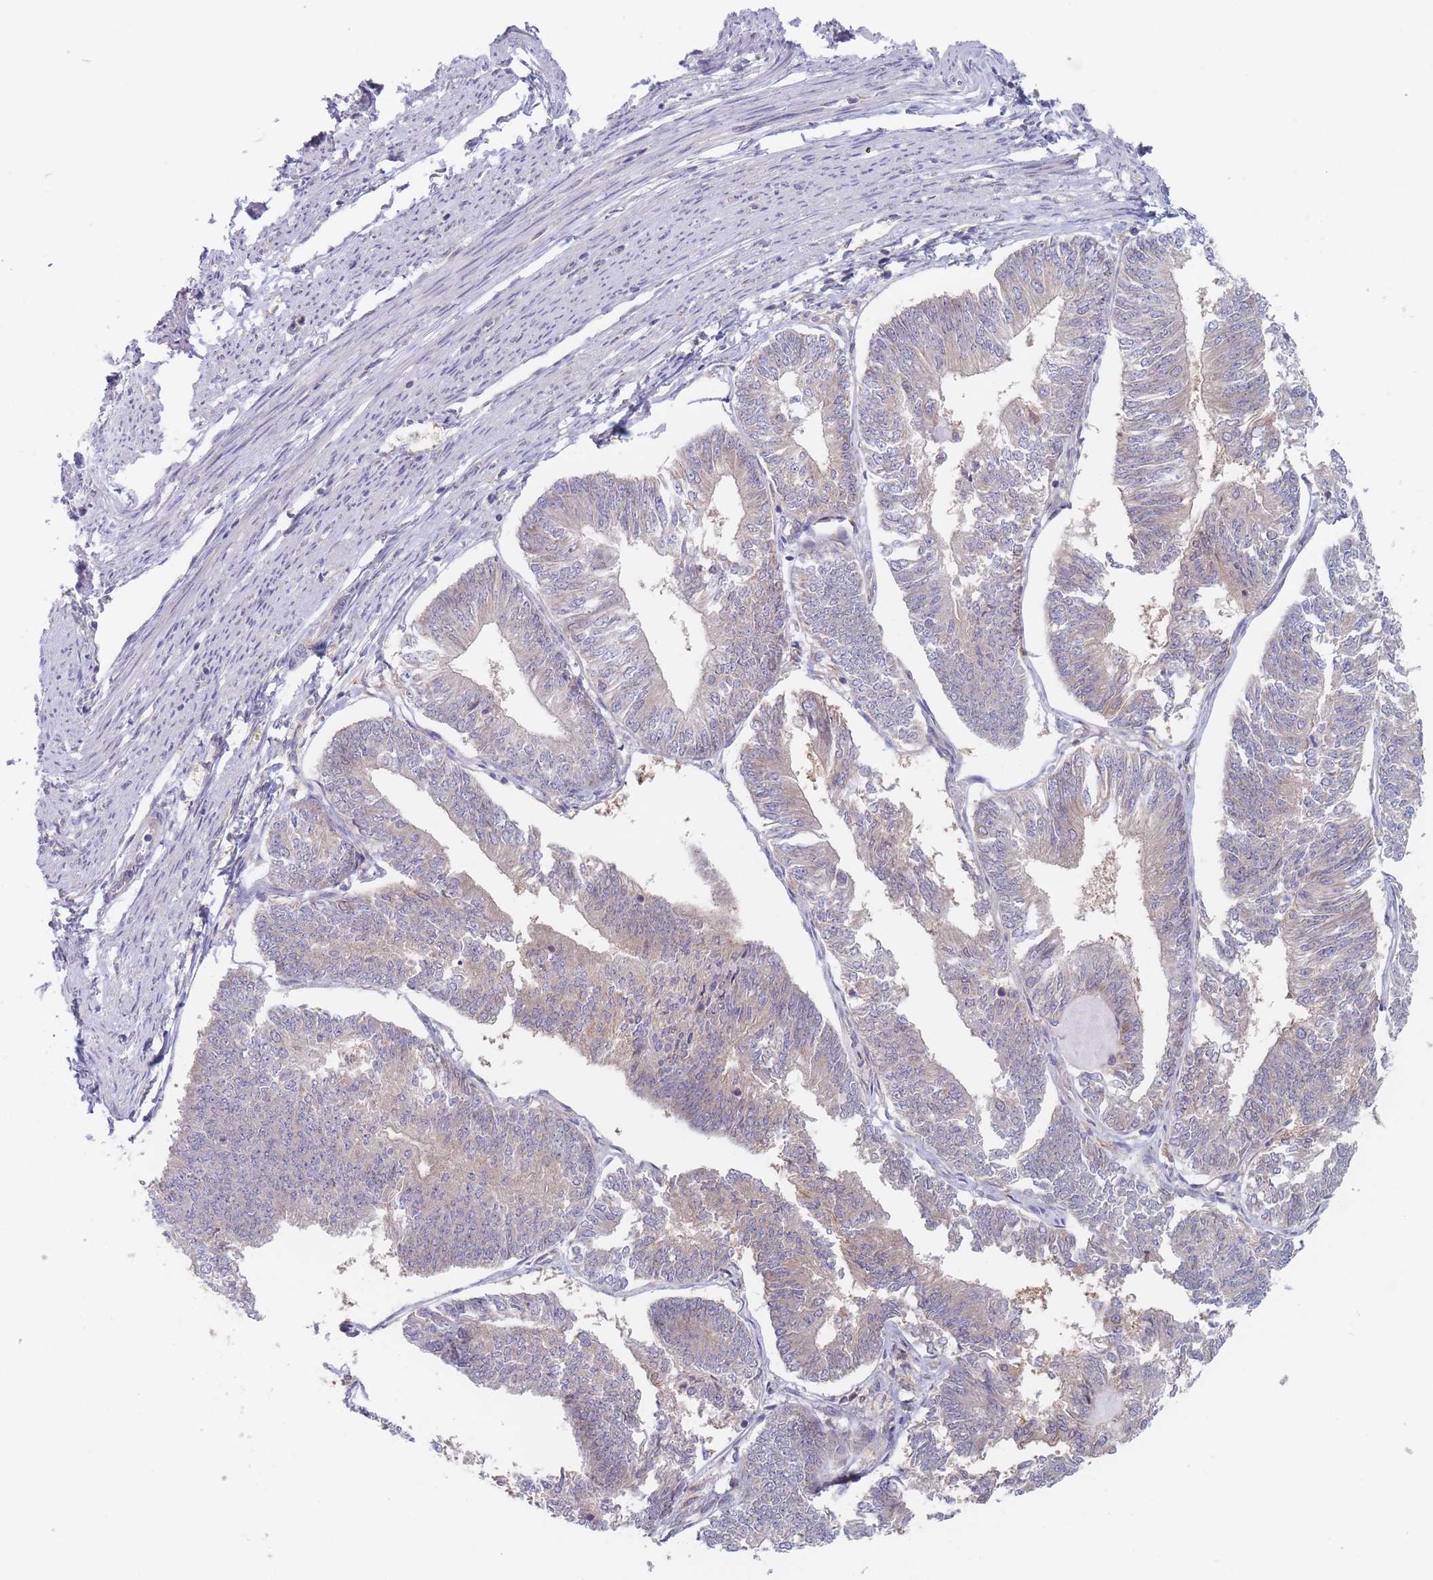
{"staining": {"intensity": "moderate", "quantity": "<25%", "location": "cytoplasmic/membranous"}, "tissue": "endometrial cancer", "cell_type": "Tumor cells", "image_type": "cancer", "snomed": [{"axis": "morphology", "description": "Adenocarcinoma, NOS"}, {"axis": "topography", "description": "Endometrium"}], "caption": "Endometrial adenocarcinoma stained with DAB (3,3'-diaminobenzidine) immunohistochemistry demonstrates low levels of moderate cytoplasmic/membranous staining in approximately <25% of tumor cells.", "gene": "EFCC1", "patient": {"sex": "female", "age": 58}}